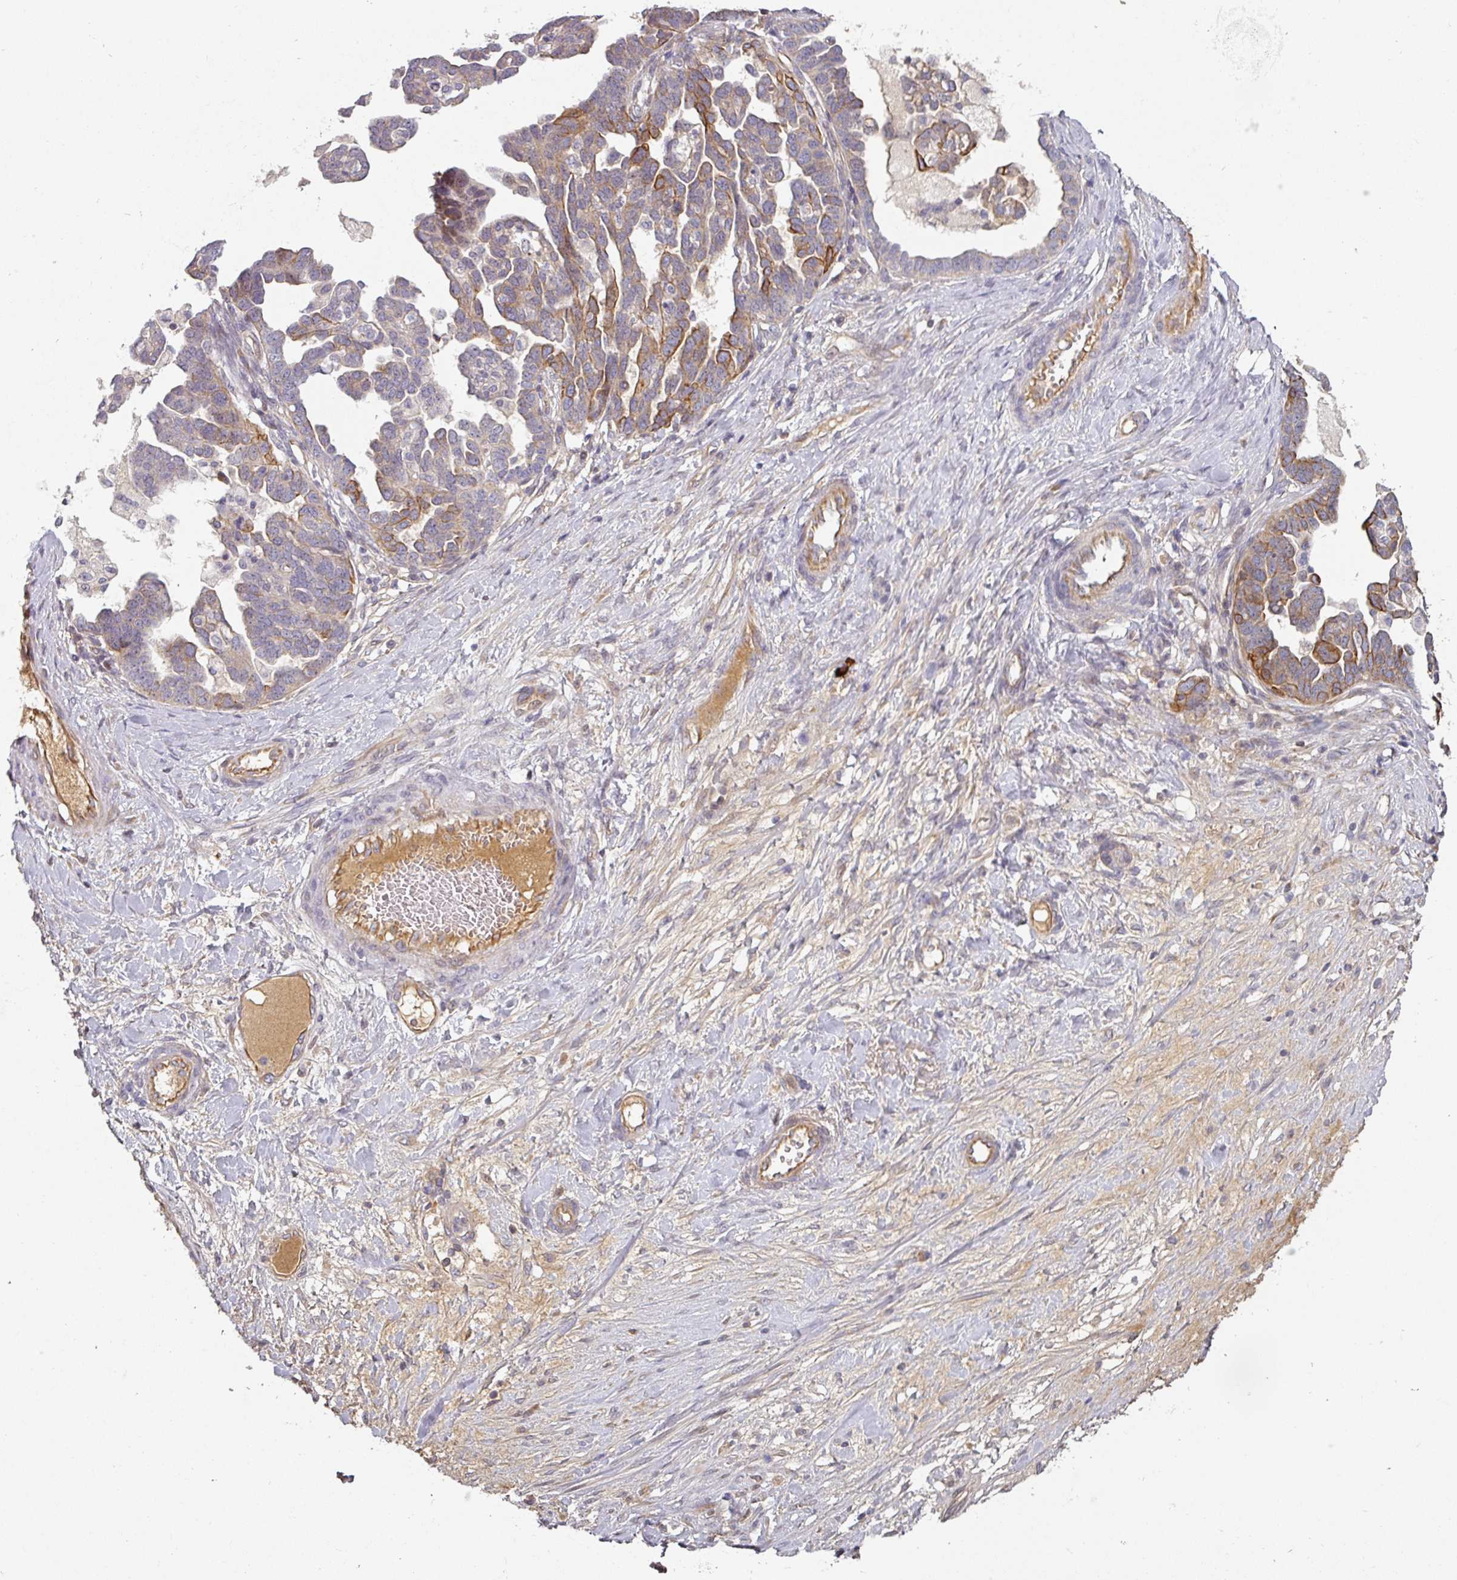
{"staining": {"intensity": "moderate", "quantity": ">75%", "location": "cytoplasmic/membranous"}, "tissue": "ovarian cancer", "cell_type": "Tumor cells", "image_type": "cancer", "snomed": [{"axis": "morphology", "description": "Cystadenocarcinoma, serous, NOS"}, {"axis": "topography", "description": "Ovary"}], "caption": "Ovarian cancer stained for a protein (brown) exhibits moderate cytoplasmic/membranous positive positivity in about >75% of tumor cells.", "gene": "CEP78", "patient": {"sex": "female", "age": 54}}